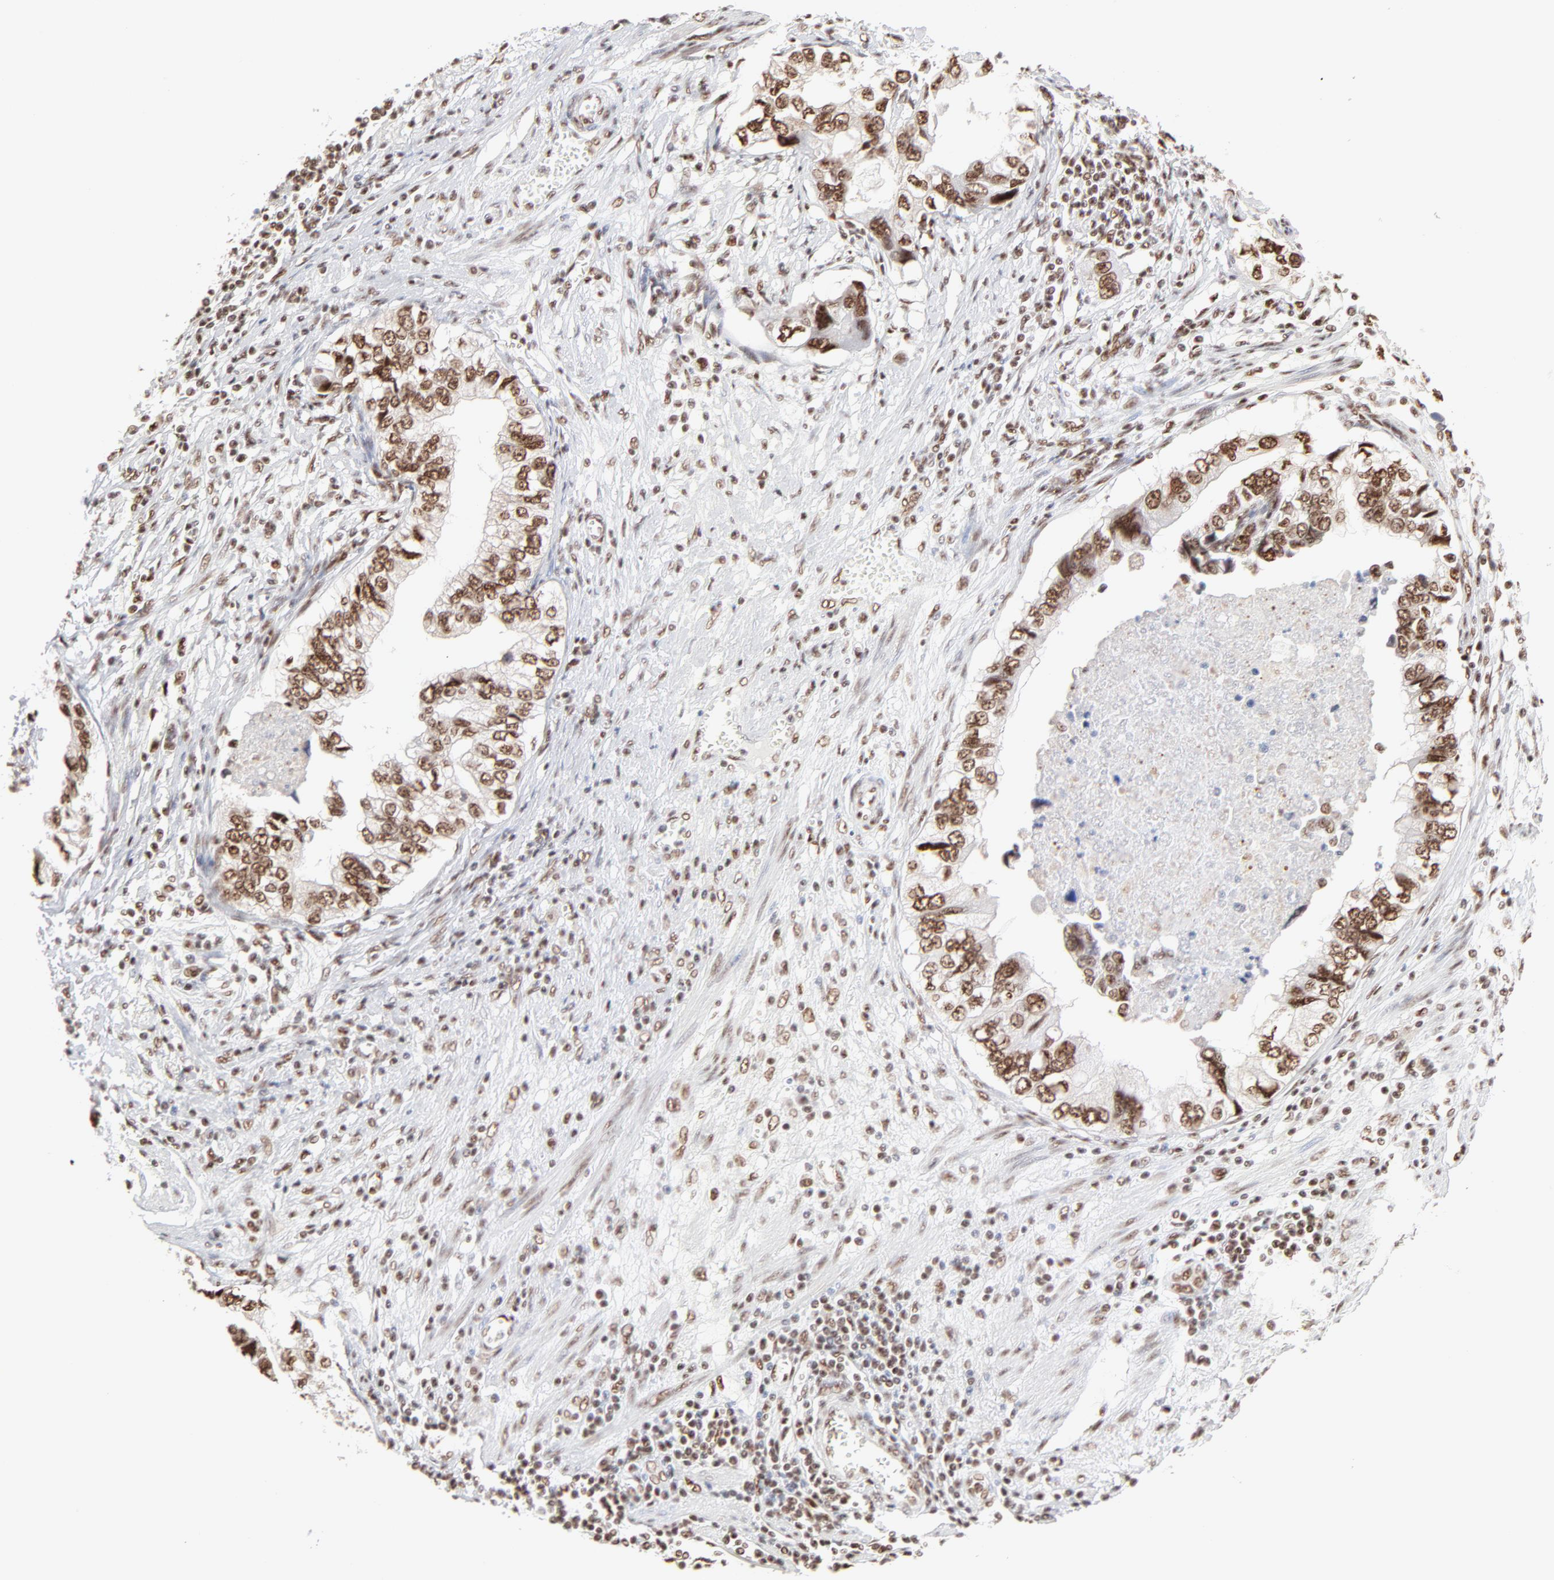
{"staining": {"intensity": "strong", "quantity": ">75%", "location": "nuclear"}, "tissue": "stomach cancer", "cell_type": "Tumor cells", "image_type": "cancer", "snomed": [{"axis": "morphology", "description": "Adenocarcinoma, NOS"}, {"axis": "topography", "description": "Pancreas"}, {"axis": "topography", "description": "Stomach, upper"}], "caption": "There is high levels of strong nuclear positivity in tumor cells of stomach cancer, as demonstrated by immunohistochemical staining (brown color).", "gene": "TARDBP", "patient": {"sex": "male", "age": 77}}